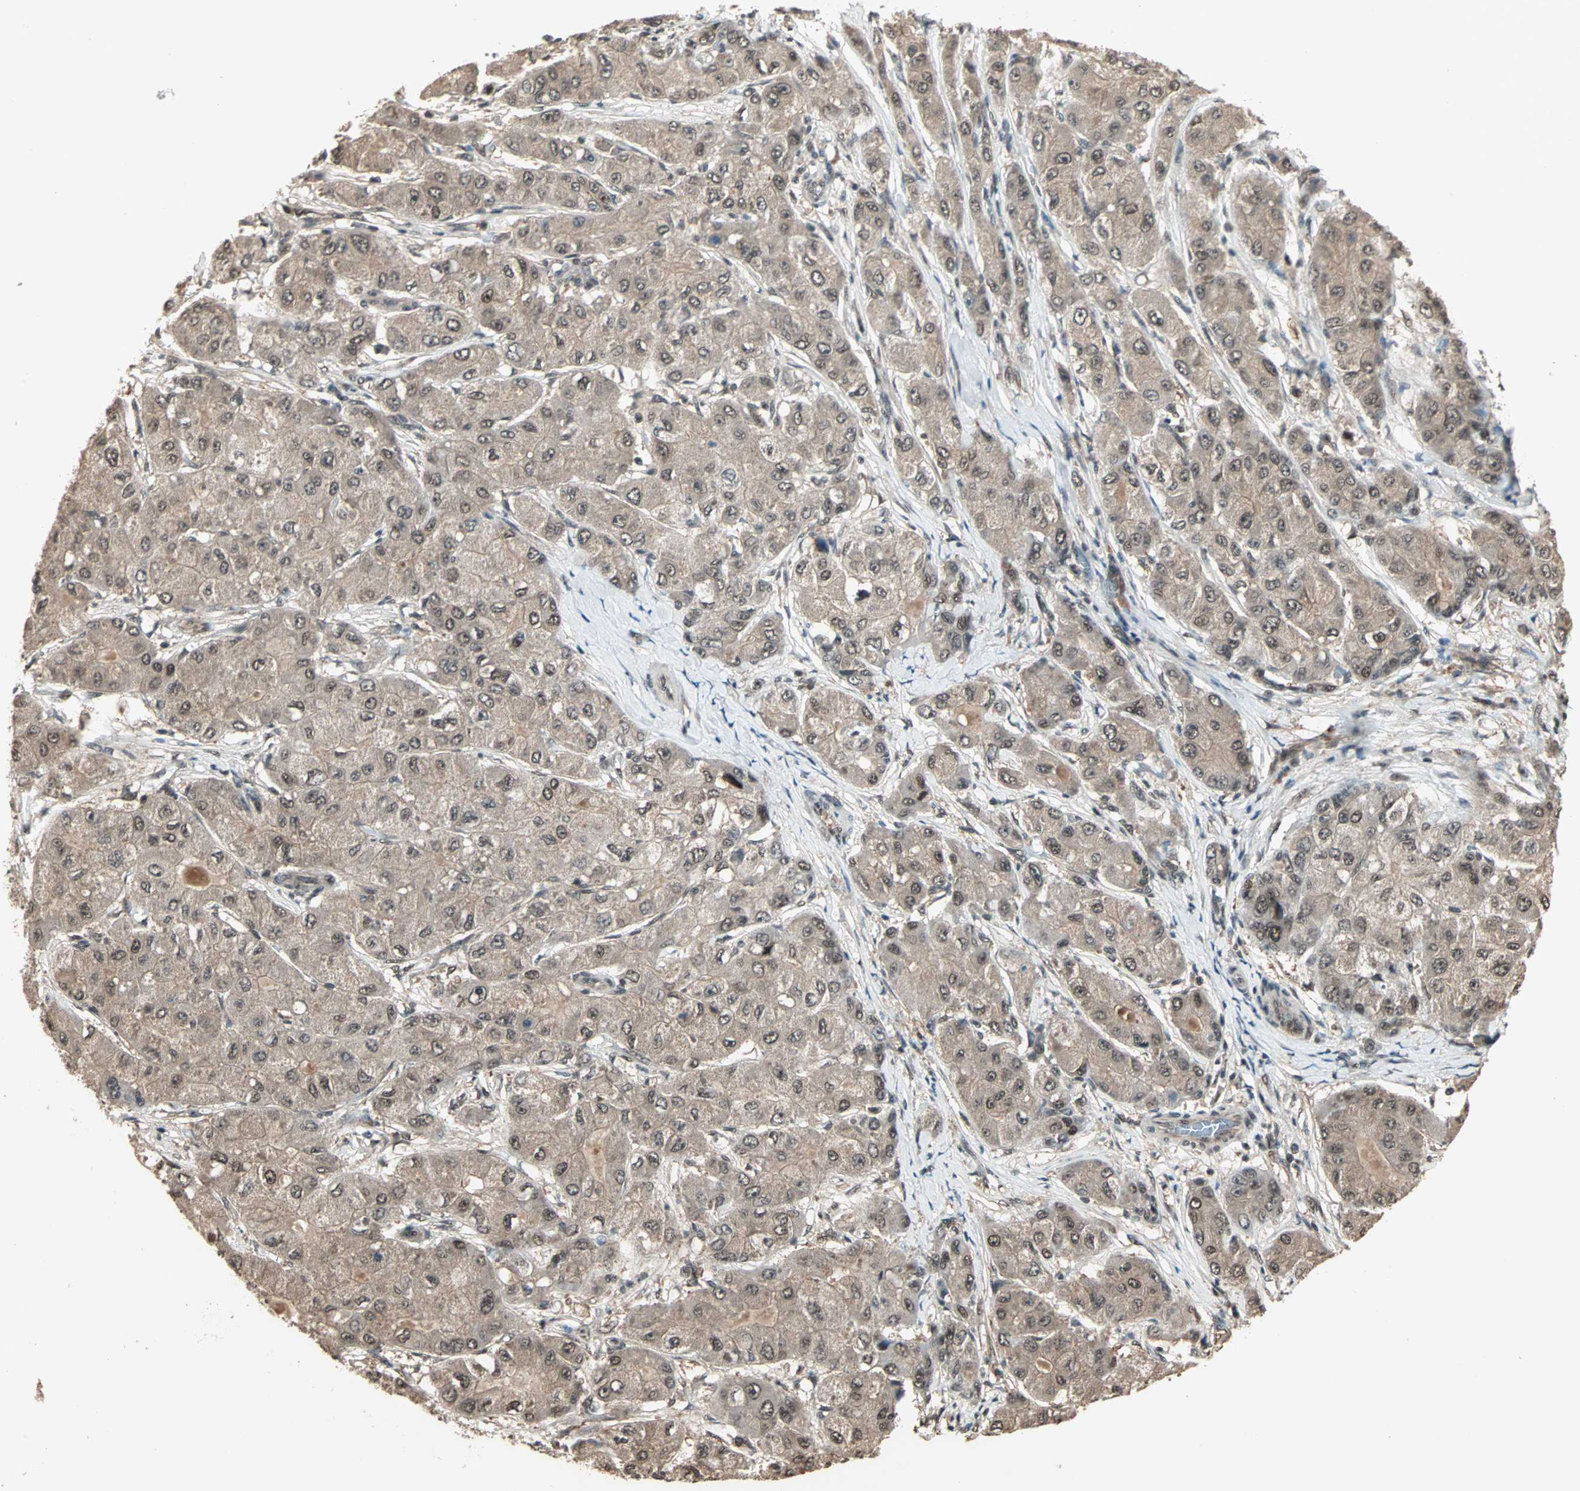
{"staining": {"intensity": "moderate", "quantity": "25%-75%", "location": "nuclear"}, "tissue": "liver cancer", "cell_type": "Tumor cells", "image_type": "cancer", "snomed": [{"axis": "morphology", "description": "Carcinoma, Hepatocellular, NOS"}, {"axis": "topography", "description": "Liver"}], "caption": "High-magnification brightfield microscopy of hepatocellular carcinoma (liver) stained with DAB (3,3'-diaminobenzidine) (brown) and counterstained with hematoxylin (blue). tumor cells exhibit moderate nuclear staining is identified in about25%-75% of cells.", "gene": "ZNF701", "patient": {"sex": "male", "age": 80}}